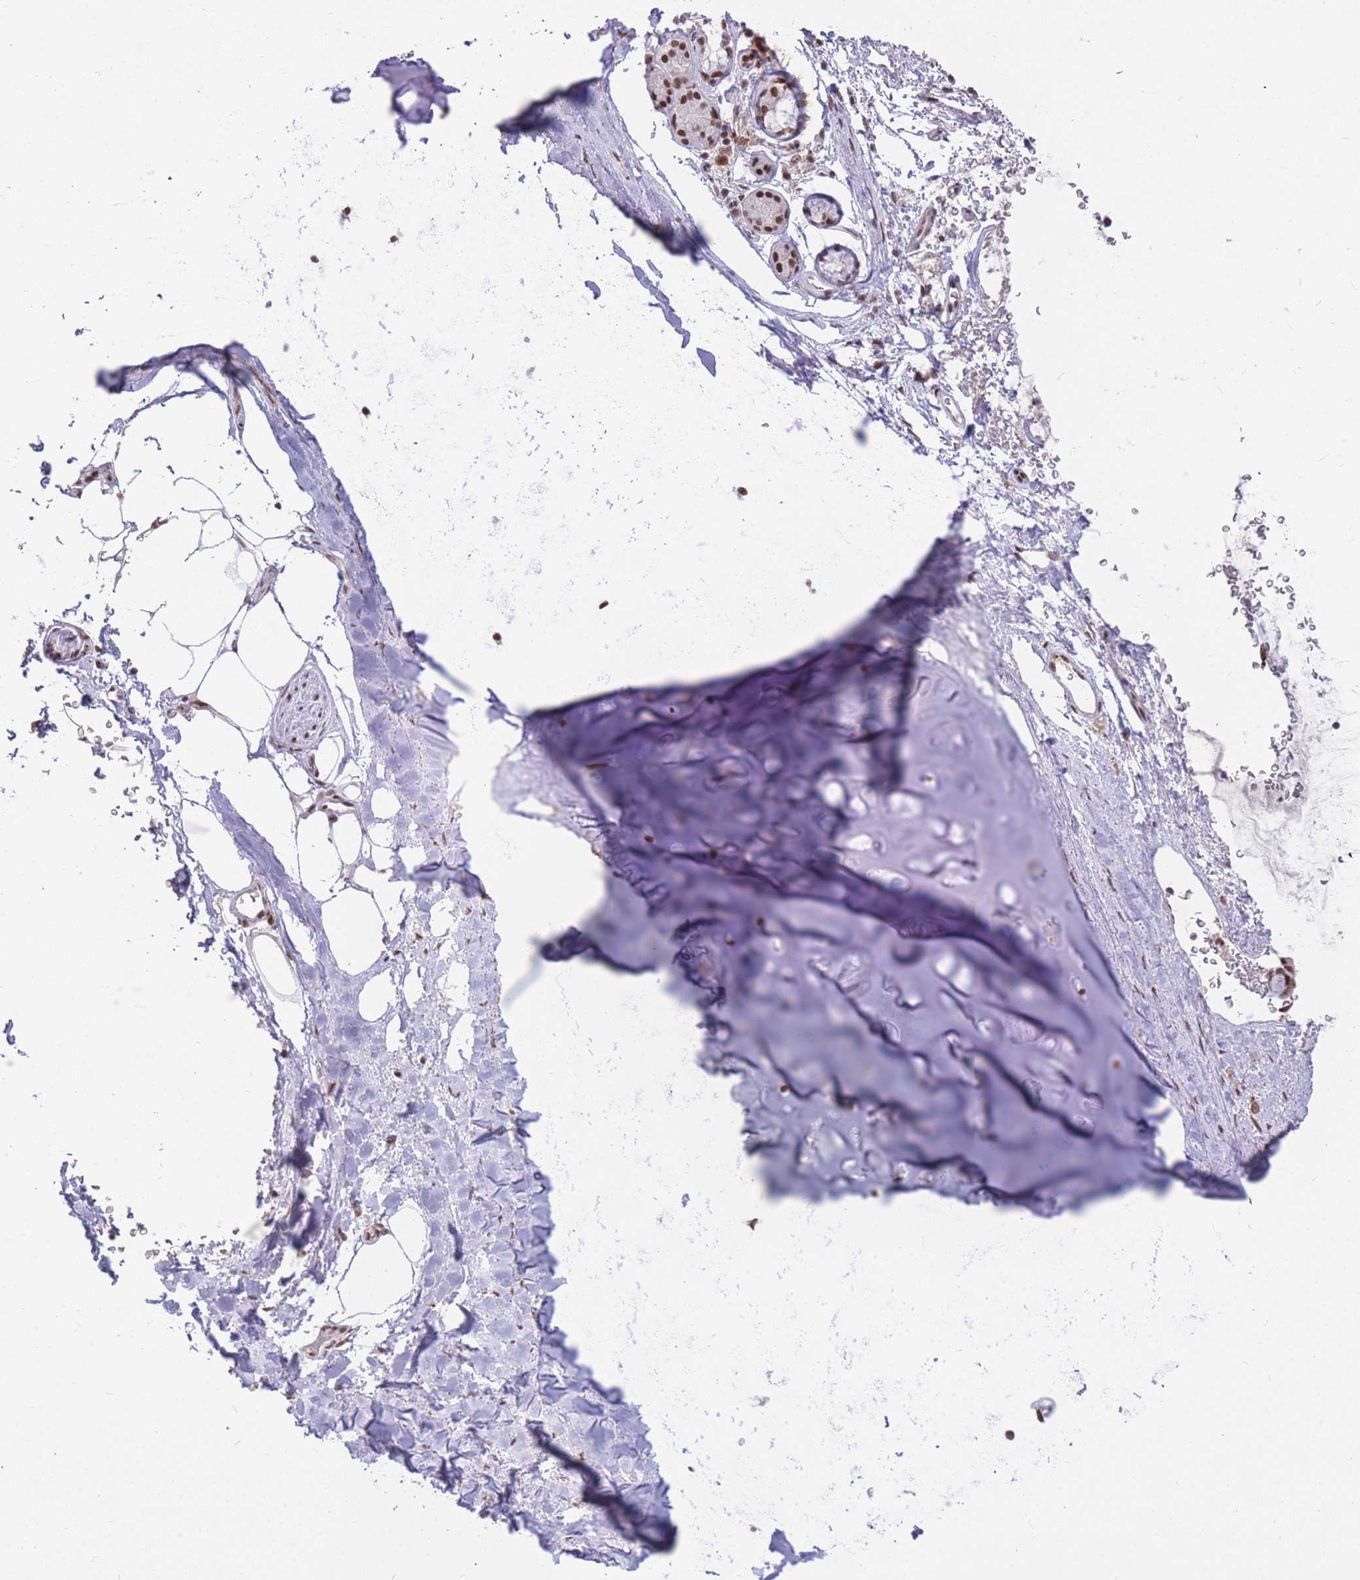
{"staining": {"intensity": "moderate", "quantity": "<25%", "location": "nuclear"}, "tissue": "adipose tissue", "cell_type": "Adipocytes", "image_type": "normal", "snomed": [{"axis": "morphology", "description": "Normal tissue, NOS"}, {"axis": "topography", "description": "Cartilage tissue"}, {"axis": "topography", "description": "Bronchus"}], "caption": "Immunohistochemistry (IHC) staining of benign adipose tissue, which shows low levels of moderate nuclear expression in approximately <25% of adipocytes indicating moderate nuclear protein positivity. The staining was performed using DAB (brown) for protein detection and nuclei were counterstained in hematoxylin (blue).", "gene": "HNRNPUL1", "patient": {"sex": "female", "age": 72}}